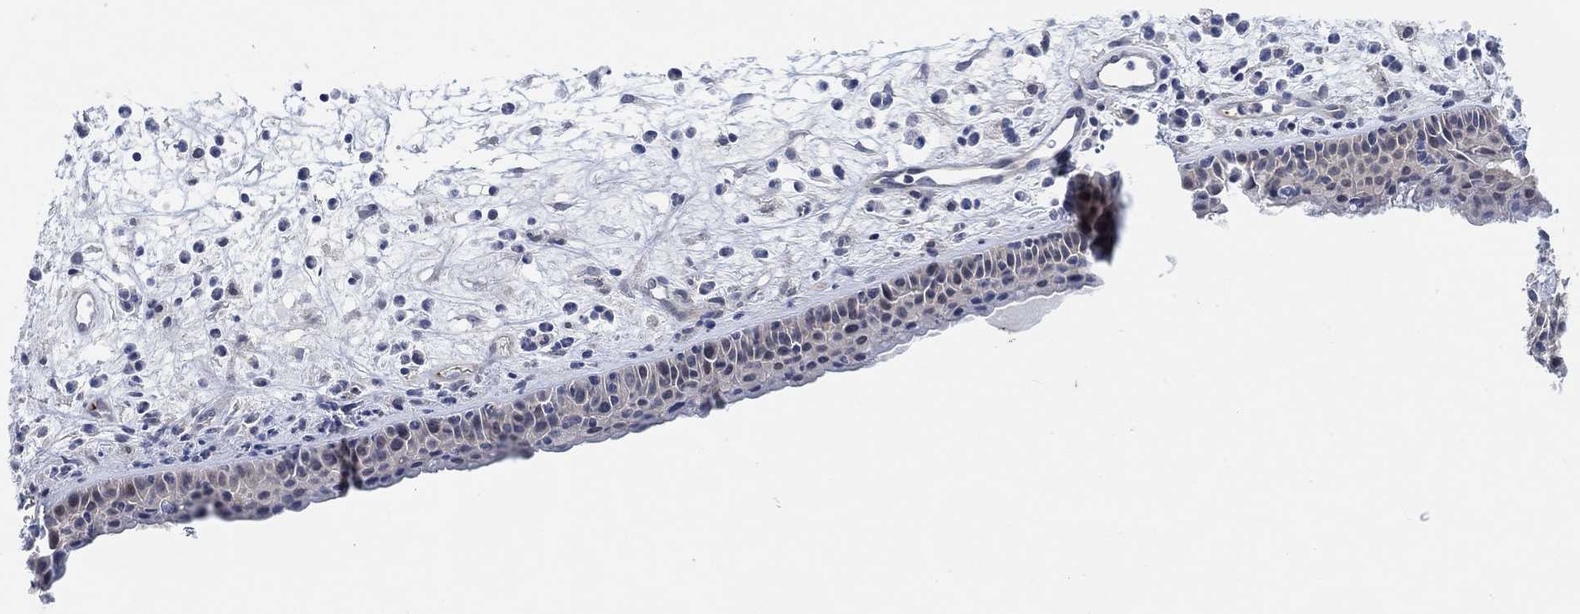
{"staining": {"intensity": "weak", "quantity": "25%-75%", "location": "cytoplasmic/membranous"}, "tissue": "nasopharynx", "cell_type": "Respiratory epithelial cells", "image_type": "normal", "snomed": [{"axis": "morphology", "description": "Normal tissue, NOS"}, {"axis": "topography", "description": "Nasopharynx"}], "caption": "Respiratory epithelial cells demonstrate low levels of weak cytoplasmic/membranous positivity in about 25%-75% of cells in normal human nasopharynx. (Brightfield microscopy of DAB IHC at high magnification).", "gene": "PMFBP1", "patient": {"sex": "female", "age": 73}}